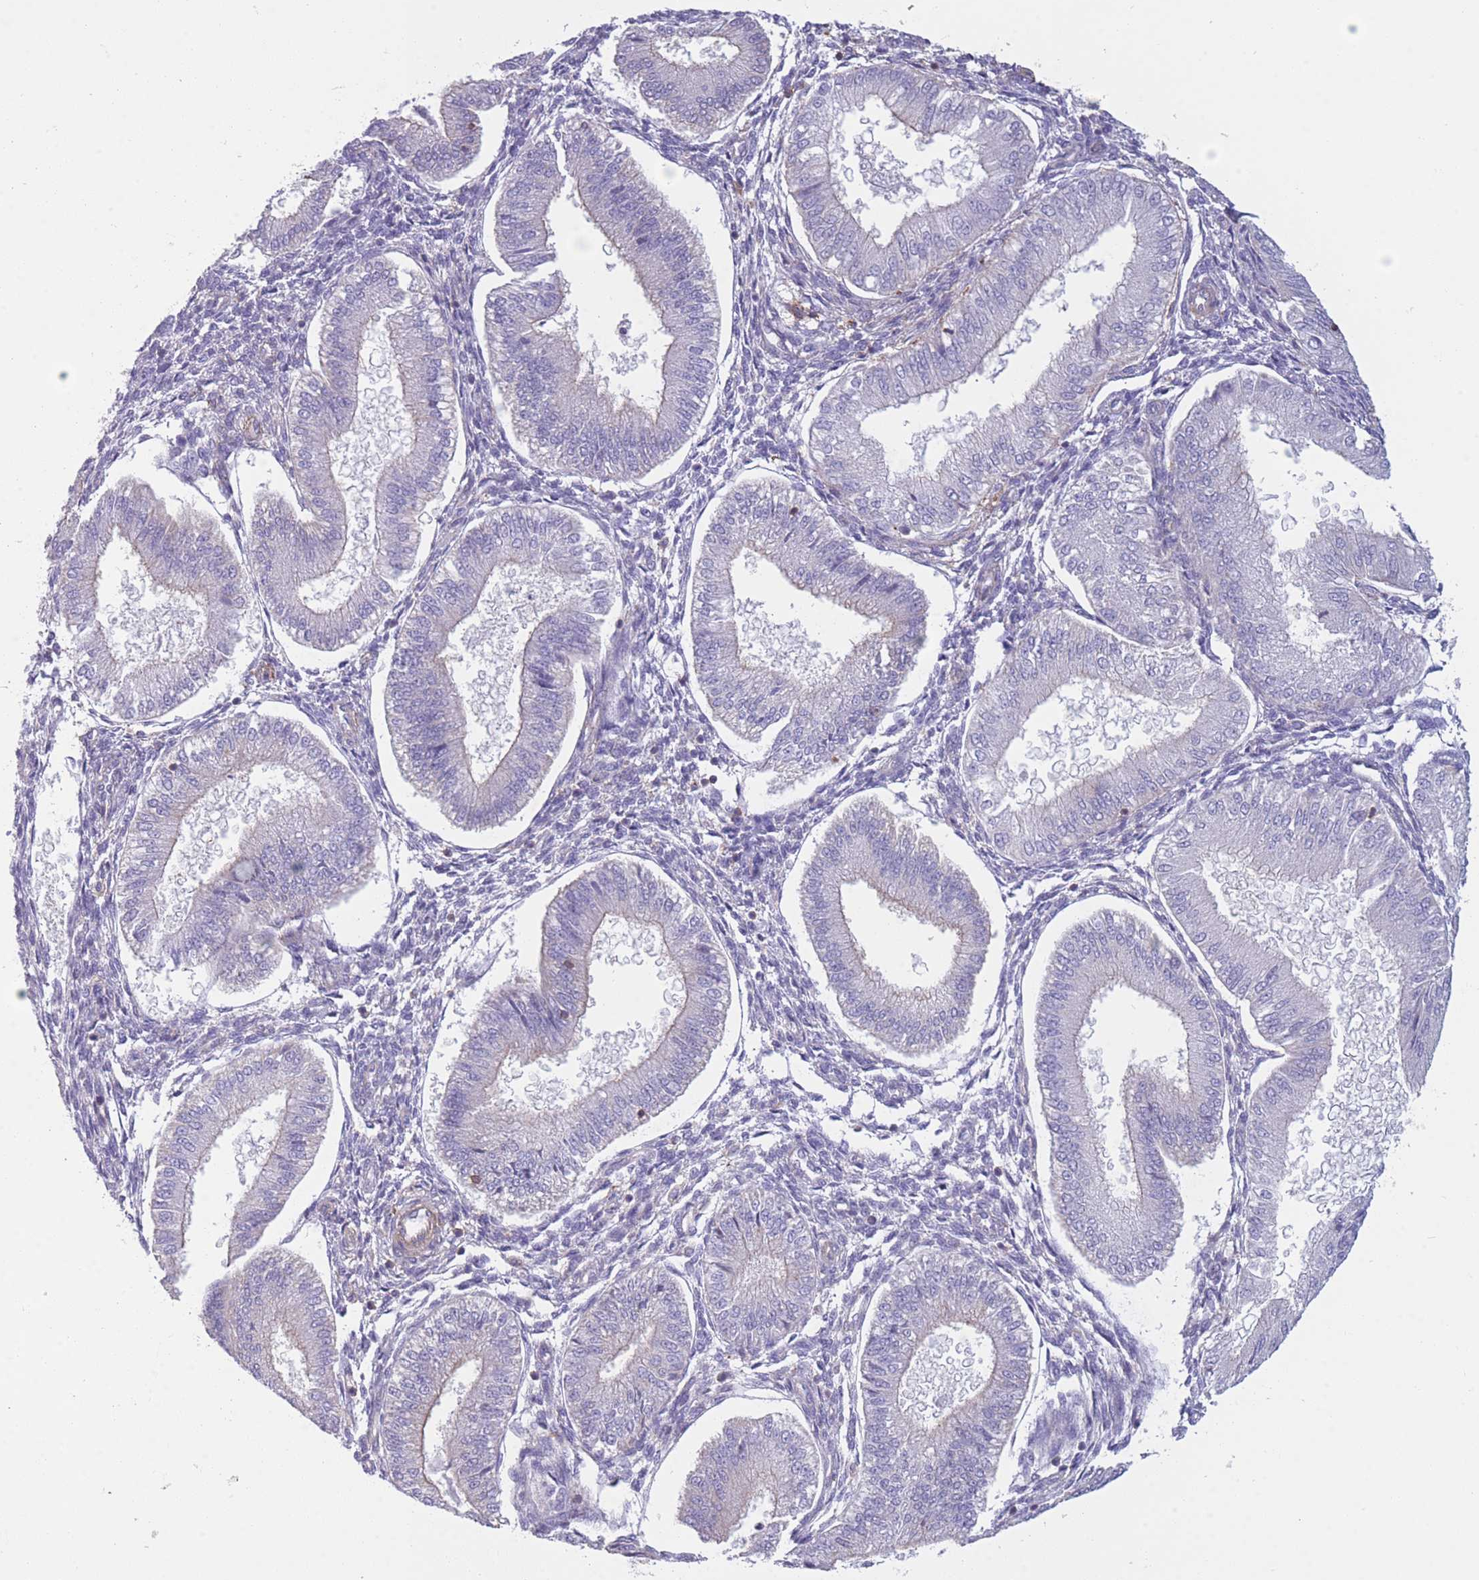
{"staining": {"intensity": "negative", "quantity": "none", "location": "none"}, "tissue": "endometrium", "cell_type": "Cells in endometrial stroma", "image_type": "normal", "snomed": [{"axis": "morphology", "description": "Normal tissue, NOS"}, {"axis": "topography", "description": "Endometrium"}], "caption": "An IHC histopathology image of benign endometrium is shown. There is no staining in cells in endometrial stroma of endometrium. Nuclei are stained in blue.", "gene": "PDHA1", "patient": {"sex": "female", "age": 39}}